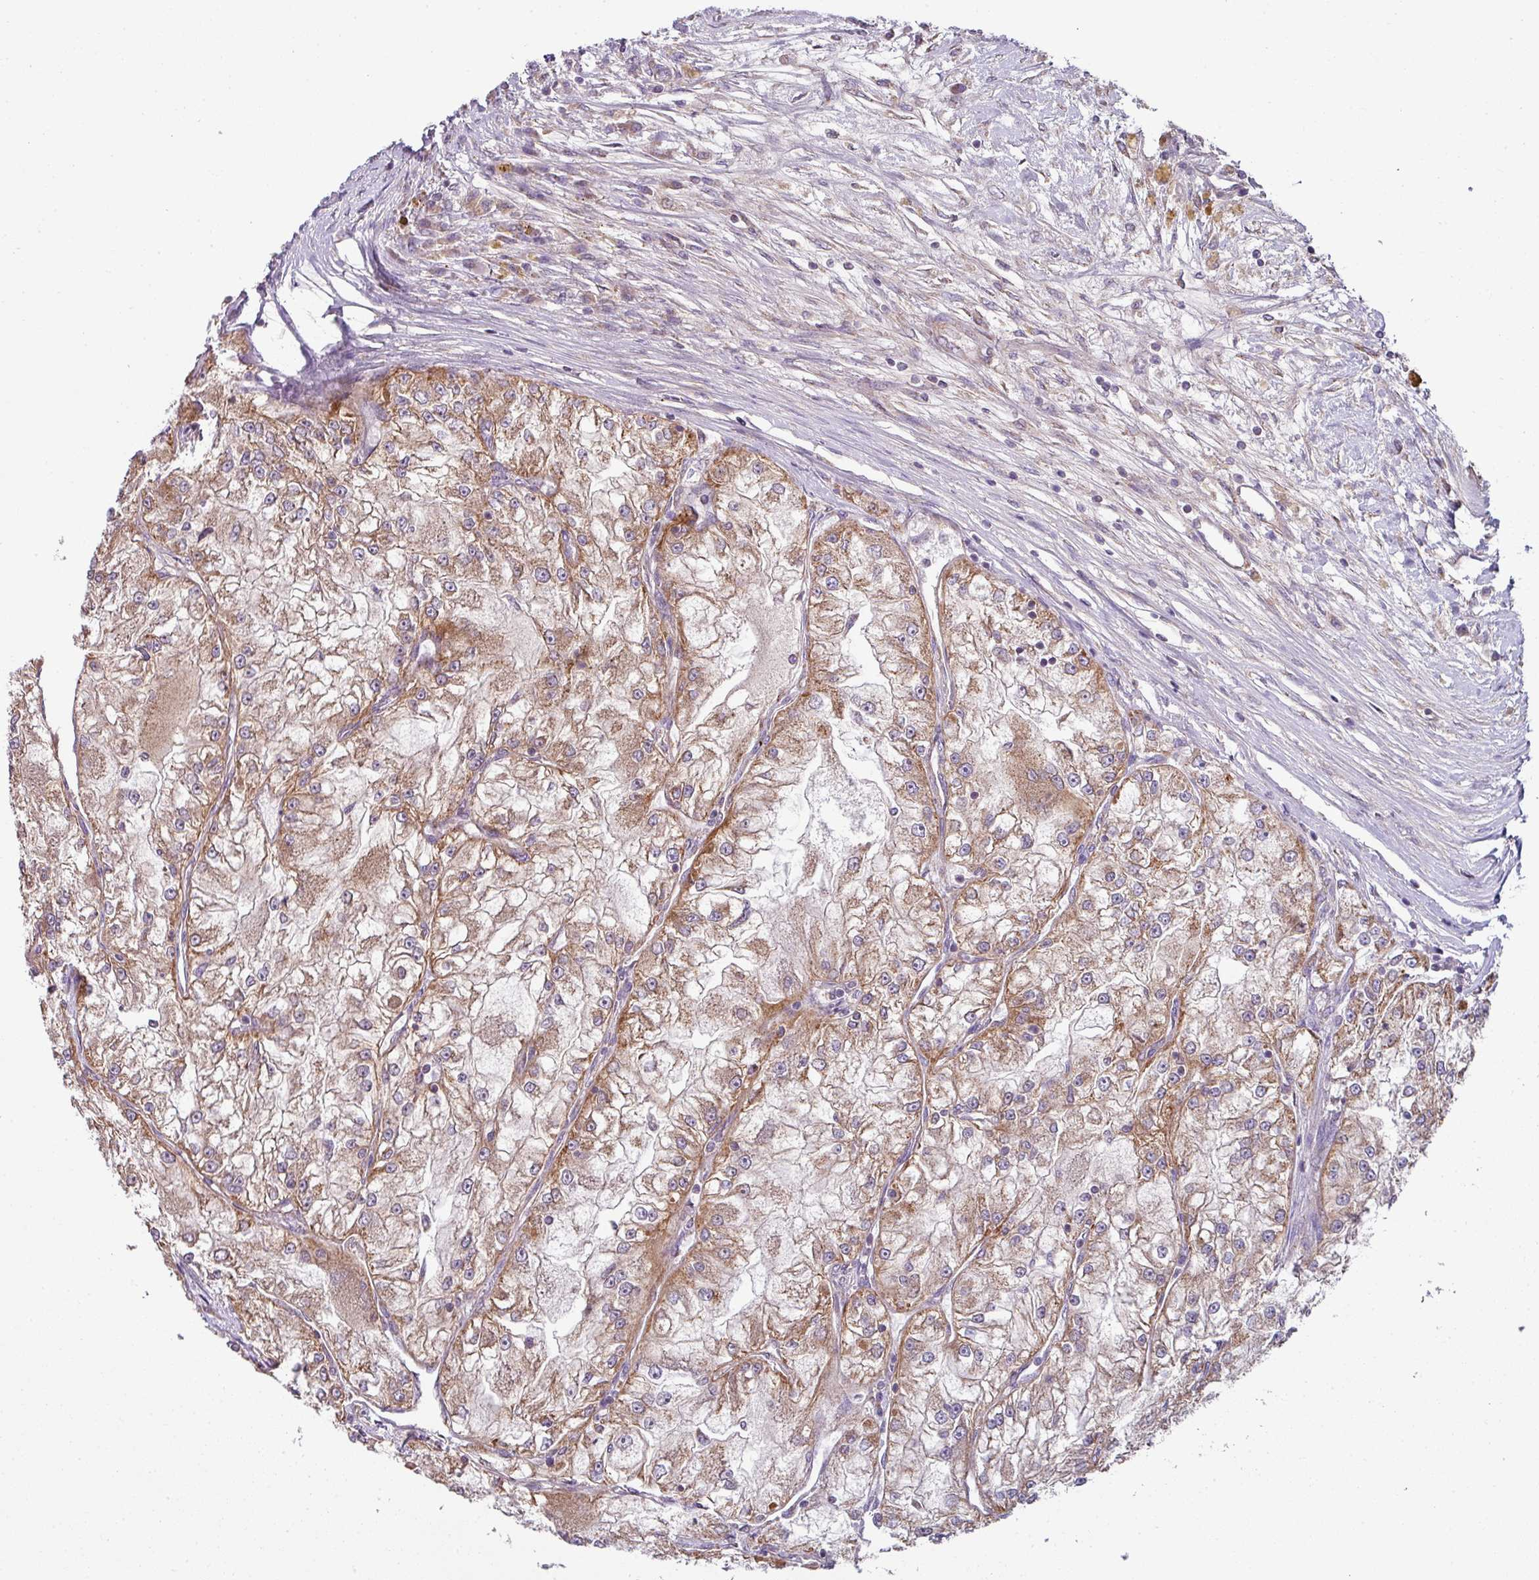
{"staining": {"intensity": "moderate", "quantity": "25%-75%", "location": "cytoplasmic/membranous"}, "tissue": "renal cancer", "cell_type": "Tumor cells", "image_type": "cancer", "snomed": [{"axis": "morphology", "description": "Adenocarcinoma, NOS"}, {"axis": "topography", "description": "Kidney"}], "caption": "Renal adenocarcinoma stained for a protein (brown) shows moderate cytoplasmic/membranous positive staining in approximately 25%-75% of tumor cells.", "gene": "LRRC9", "patient": {"sex": "female", "age": 72}}